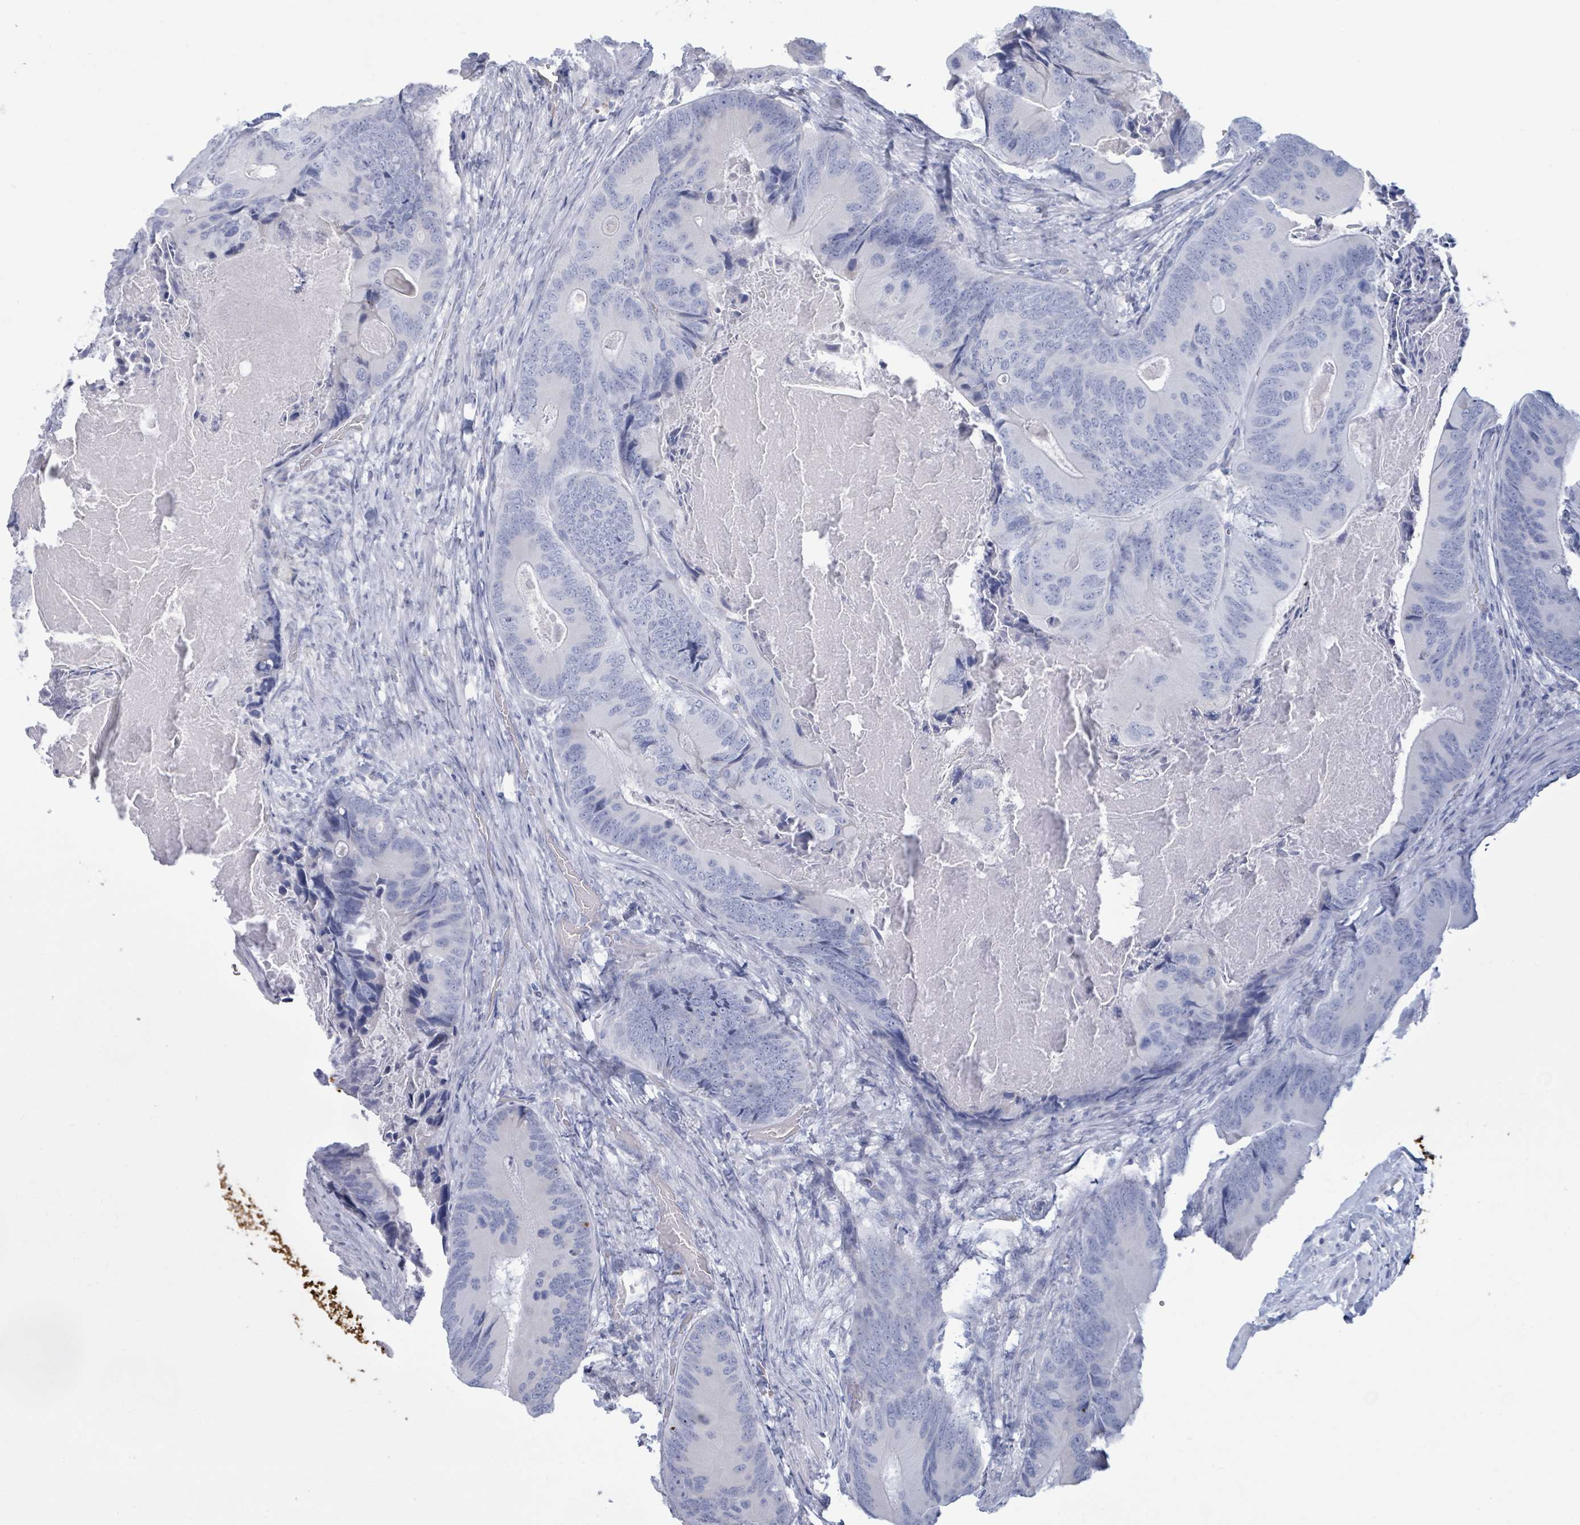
{"staining": {"intensity": "negative", "quantity": "none", "location": "none"}, "tissue": "colorectal cancer", "cell_type": "Tumor cells", "image_type": "cancer", "snomed": [{"axis": "morphology", "description": "Adenocarcinoma, NOS"}, {"axis": "topography", "description": "Colon"}], "caption": "A histopathology image of adenocarcinoma (colorectal) stained for a protein shows no brown staining in tumor cells.", "gene": "PGA3", "patient": {"sex": "male", "age": 84}}